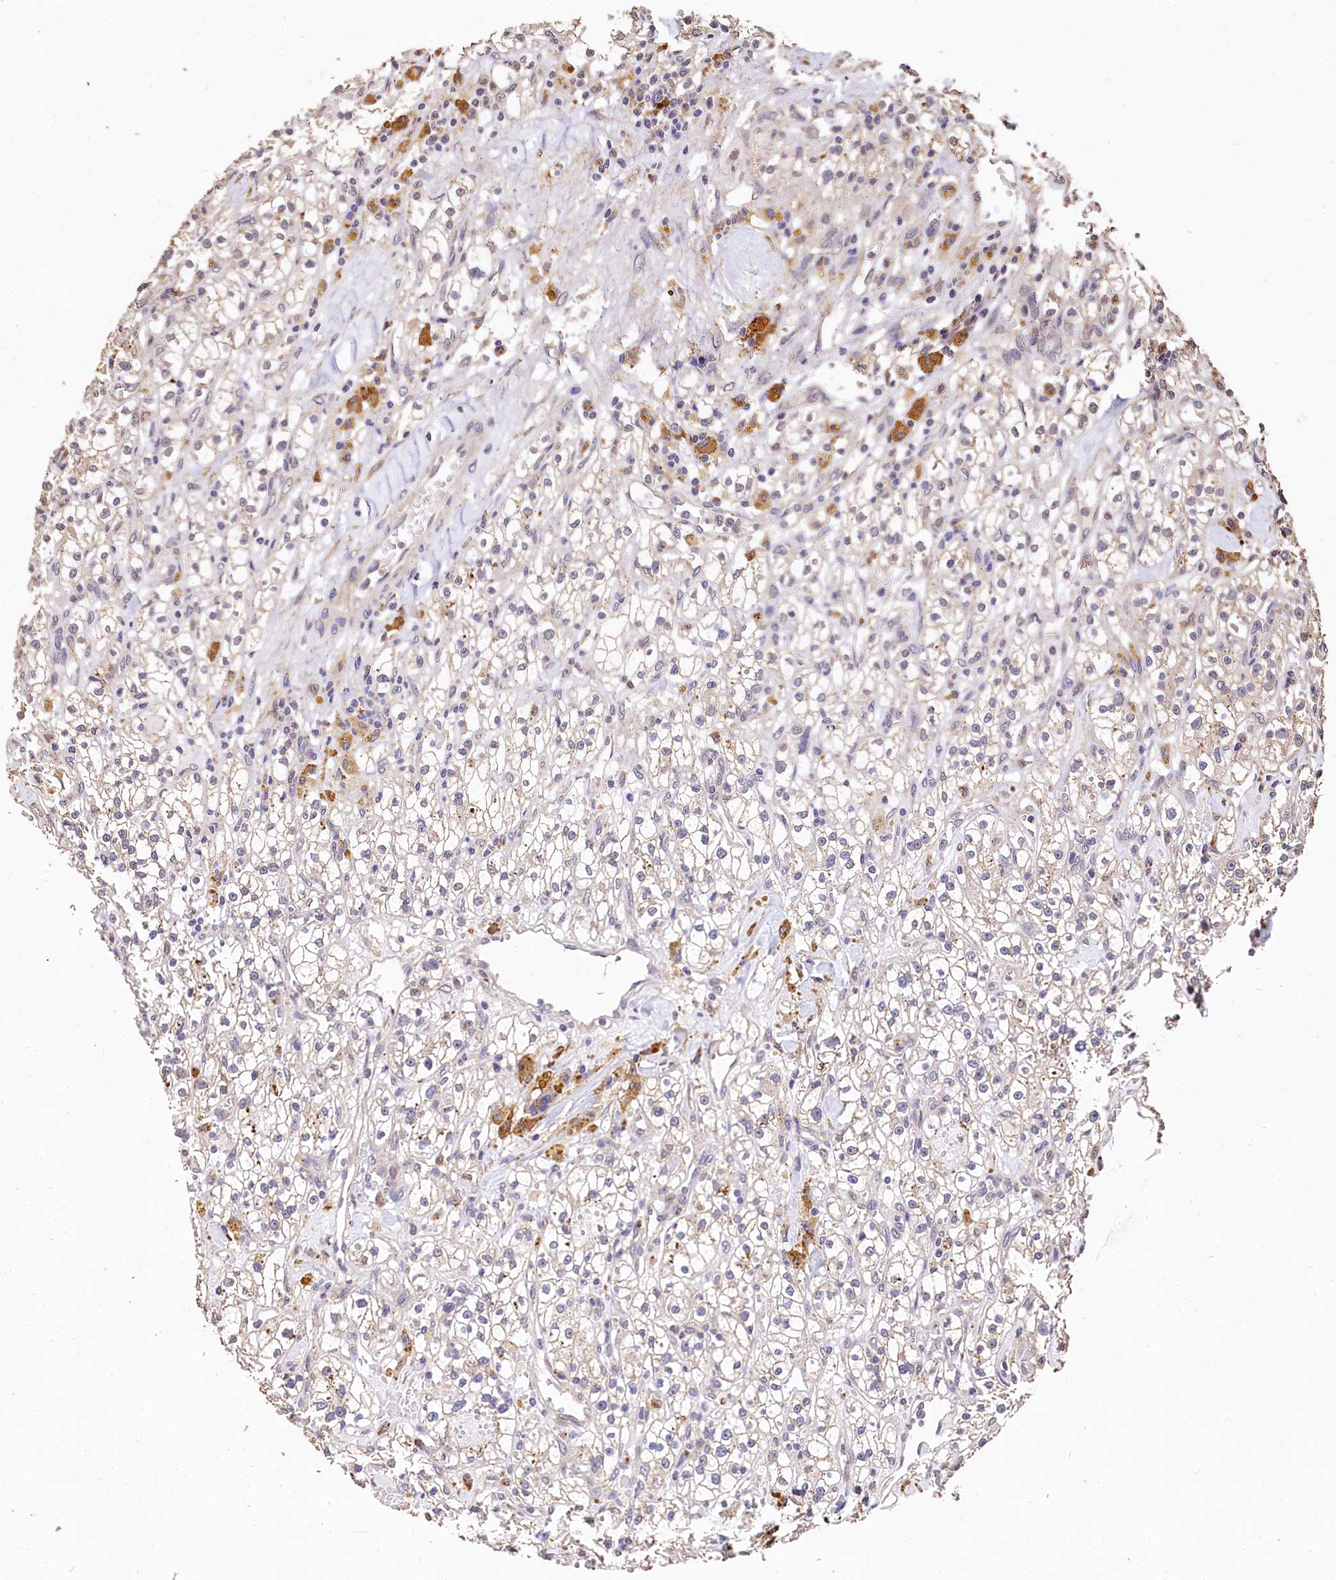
{"staining": {"intensity": "negative", "quantity": "none", "location": "none"}, "tissue": "renal cancer", "cell_type": "Tumor cells", "image_type": "cancer", "snomed": [{"axis": "morphology", "description": "Adenocarcinoma, NOS"}, {"axis": "topography", "description": "Kidney"}], "caption": "Renal cancer (adenocarcinoma) was stained to show a protein in brown. There is no significant expression in tumor cells.", "gene": "LSM4", "patient": {"sex": "male", "age": 56}}